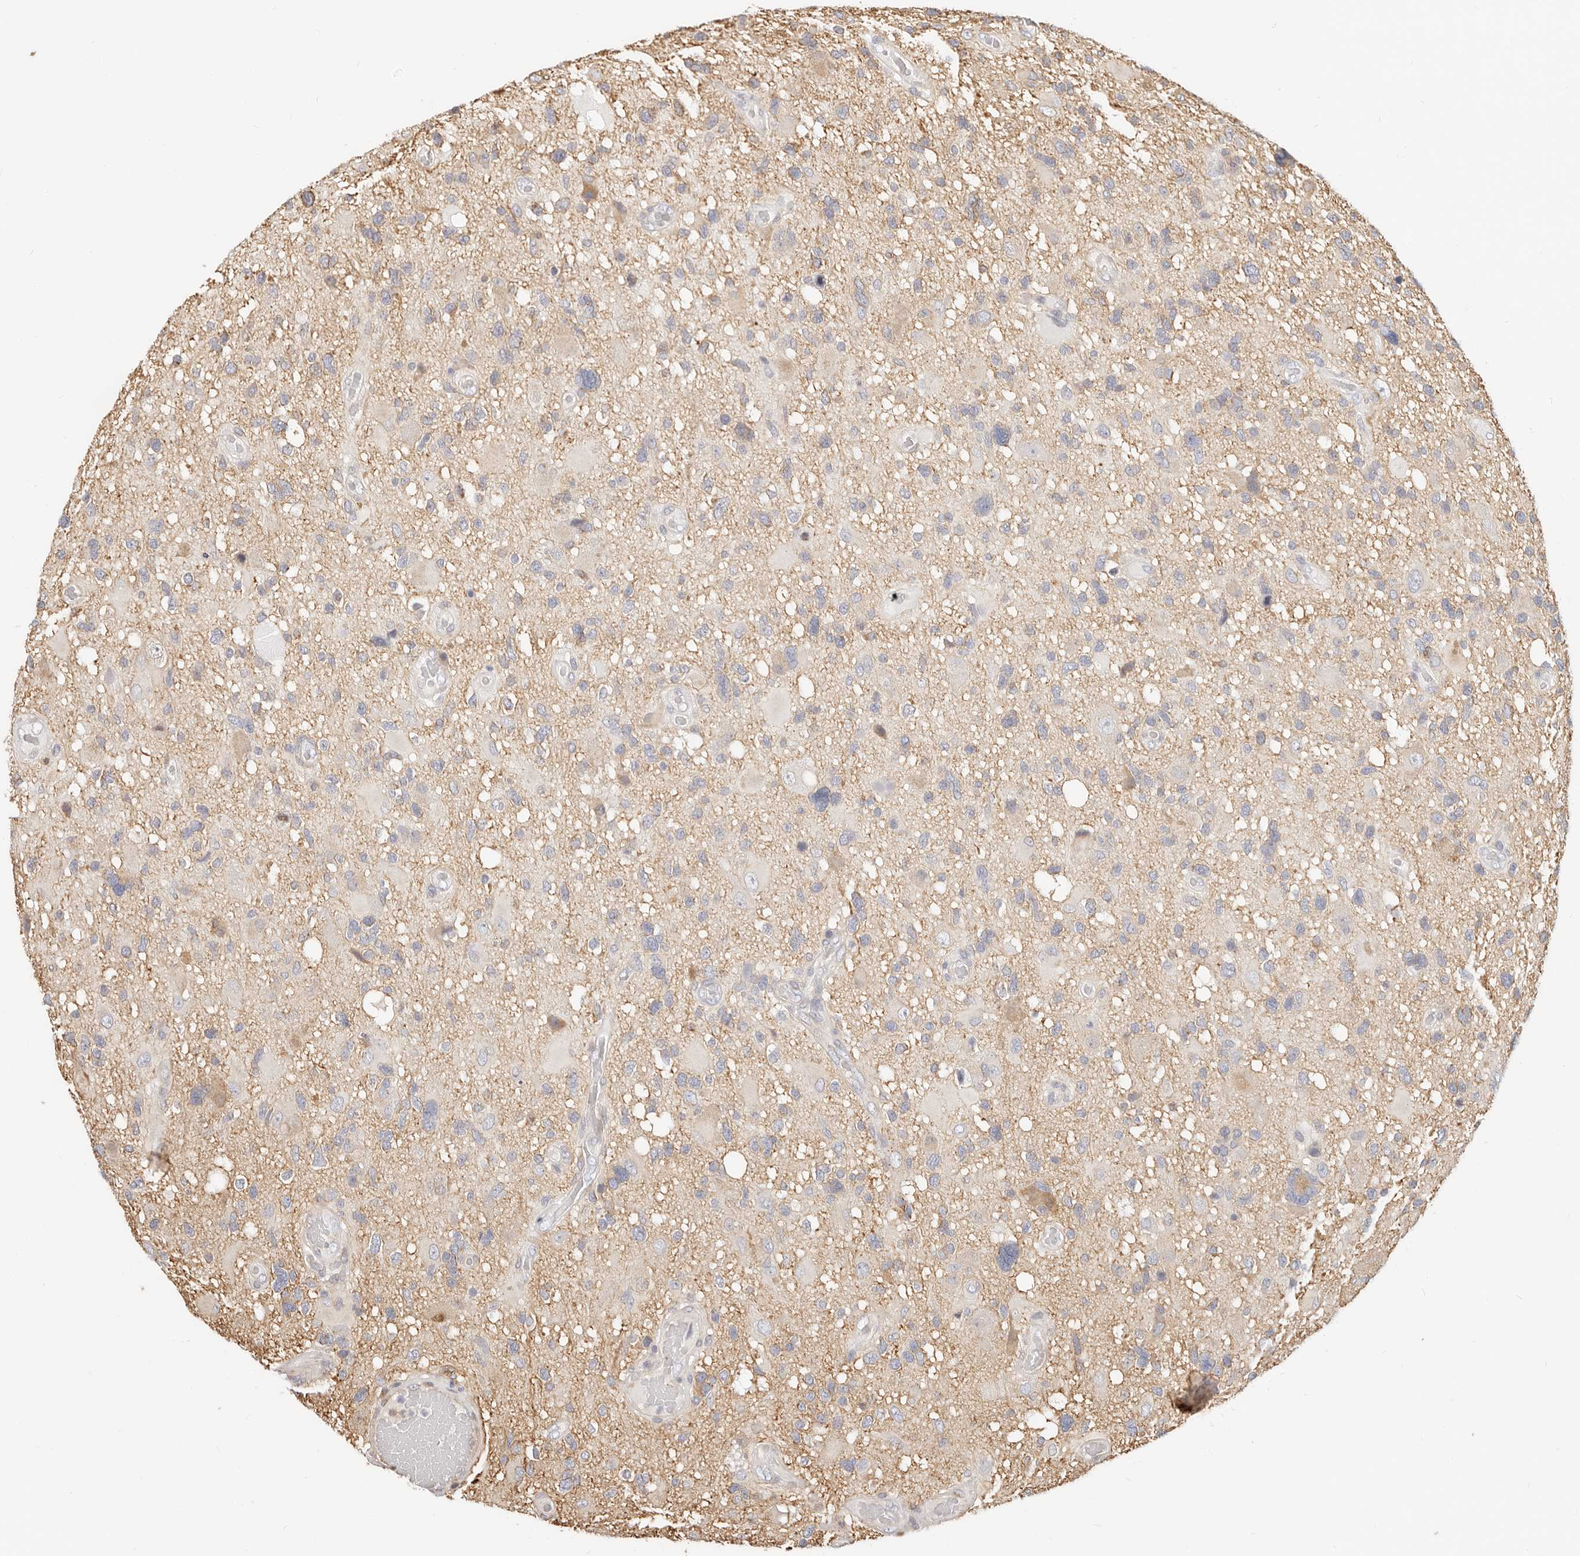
{"staining": {"intensity": "negative", "quantity": "none", "location": "none"}, "tissue": "glioma", "cell_type": "Tumor cells", "image_type": "cancer", "snomed": [{"axis": "morphology", "description": "Glioma, malignant, High grade"}, {"axis": "topography", "description": "Brain"}], "caption": "Micrograph shows no significant protein expression in tumor cells of glioma.", "gene": "DTNBP1", "patient": {"sex": "male", "age": 33}}